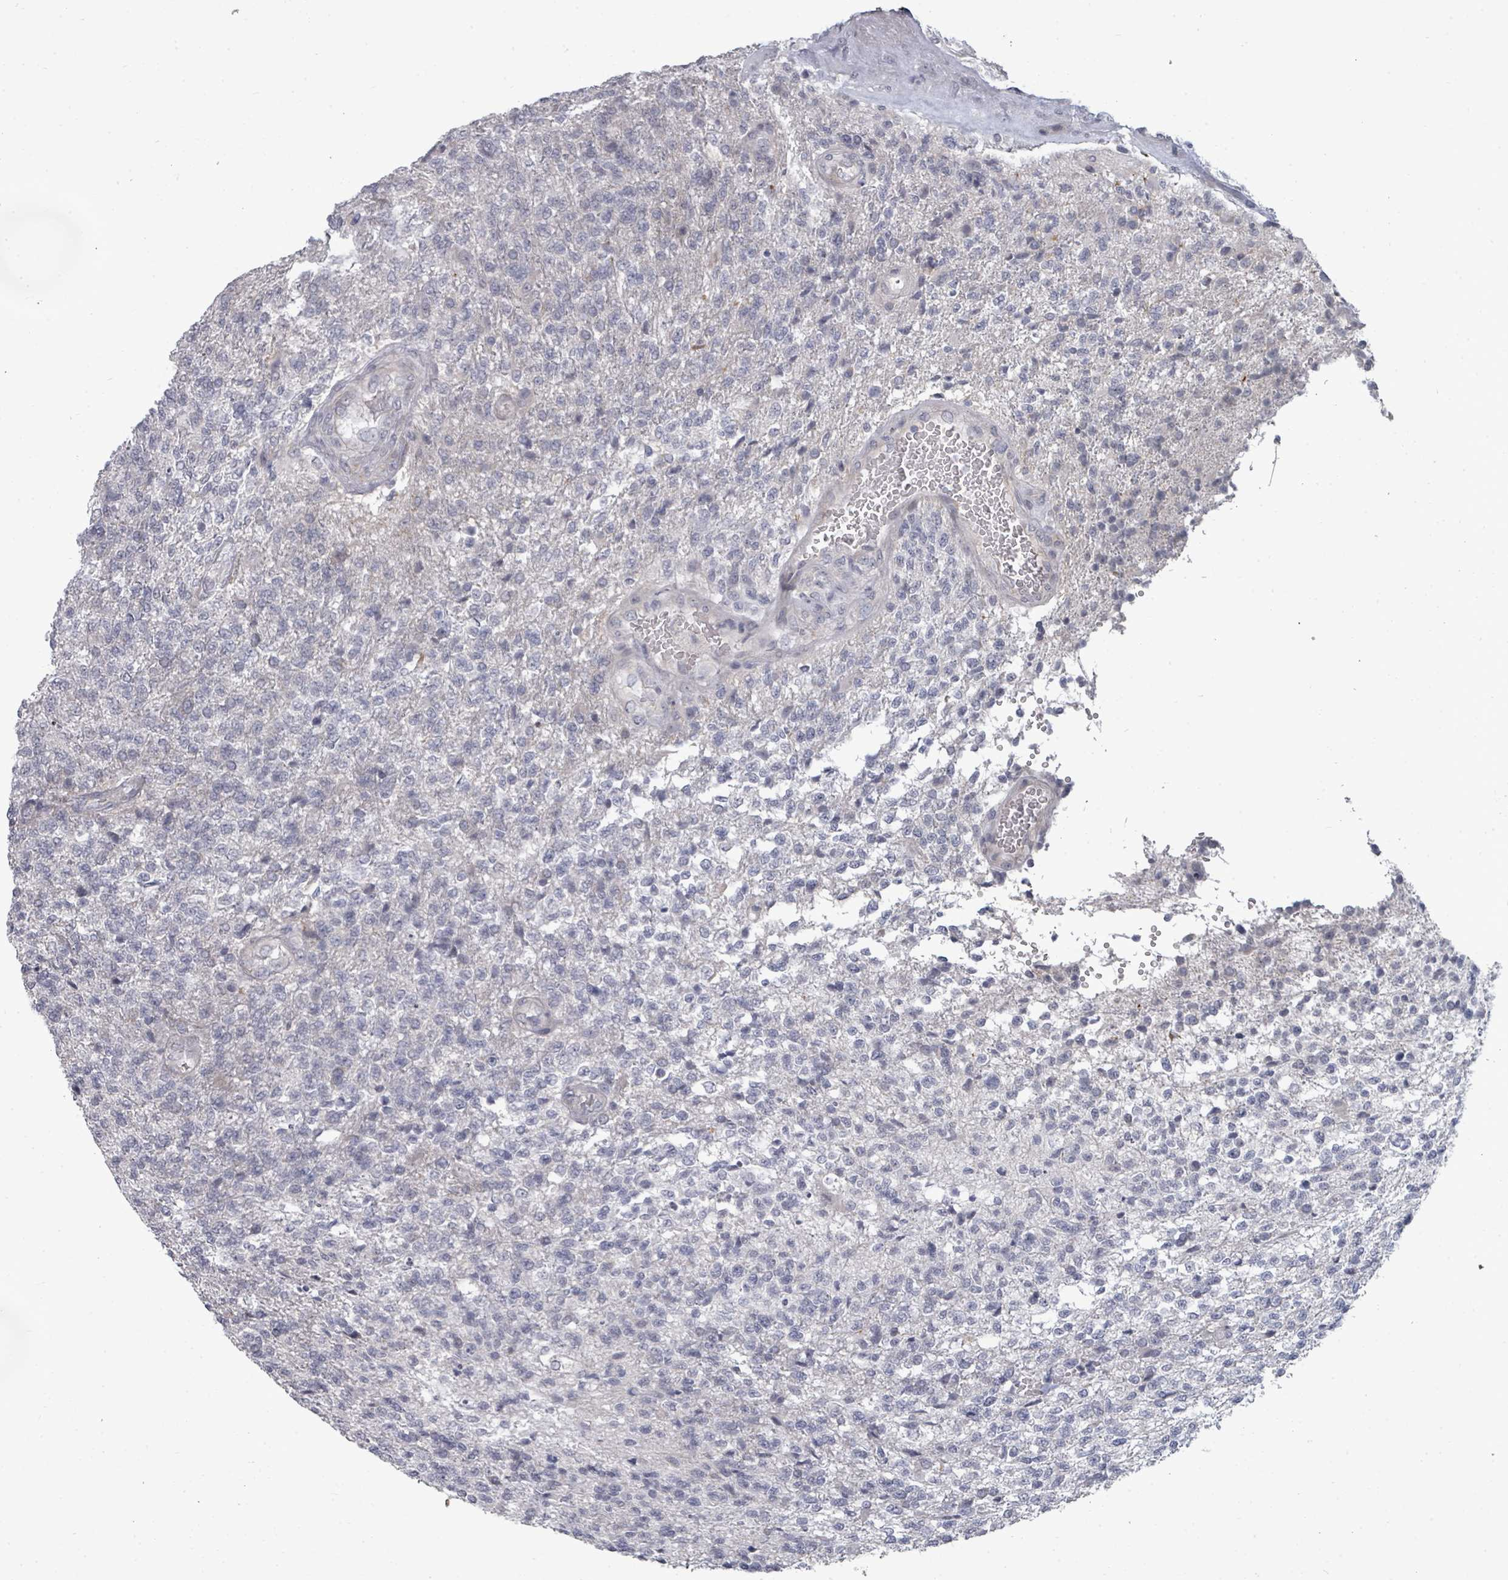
{"staining": {"intensity": "negative", "quantity": "none", "location": "none"}, "tissue": "glioma", "cell_type": "Tumor cells", "image_type": "cancer", "snomed": [{"axis": "morphology", "description": "Glioma, malignant, High grade"}, {"axis": "topography", "description": "Brain"}], "caption": "Micrograph shows no protein staining in tumor cells of high-grade glioma (malignant) tissue.", "gene": "PTPN20", "patient": {"sex": "male", "age": 56}}